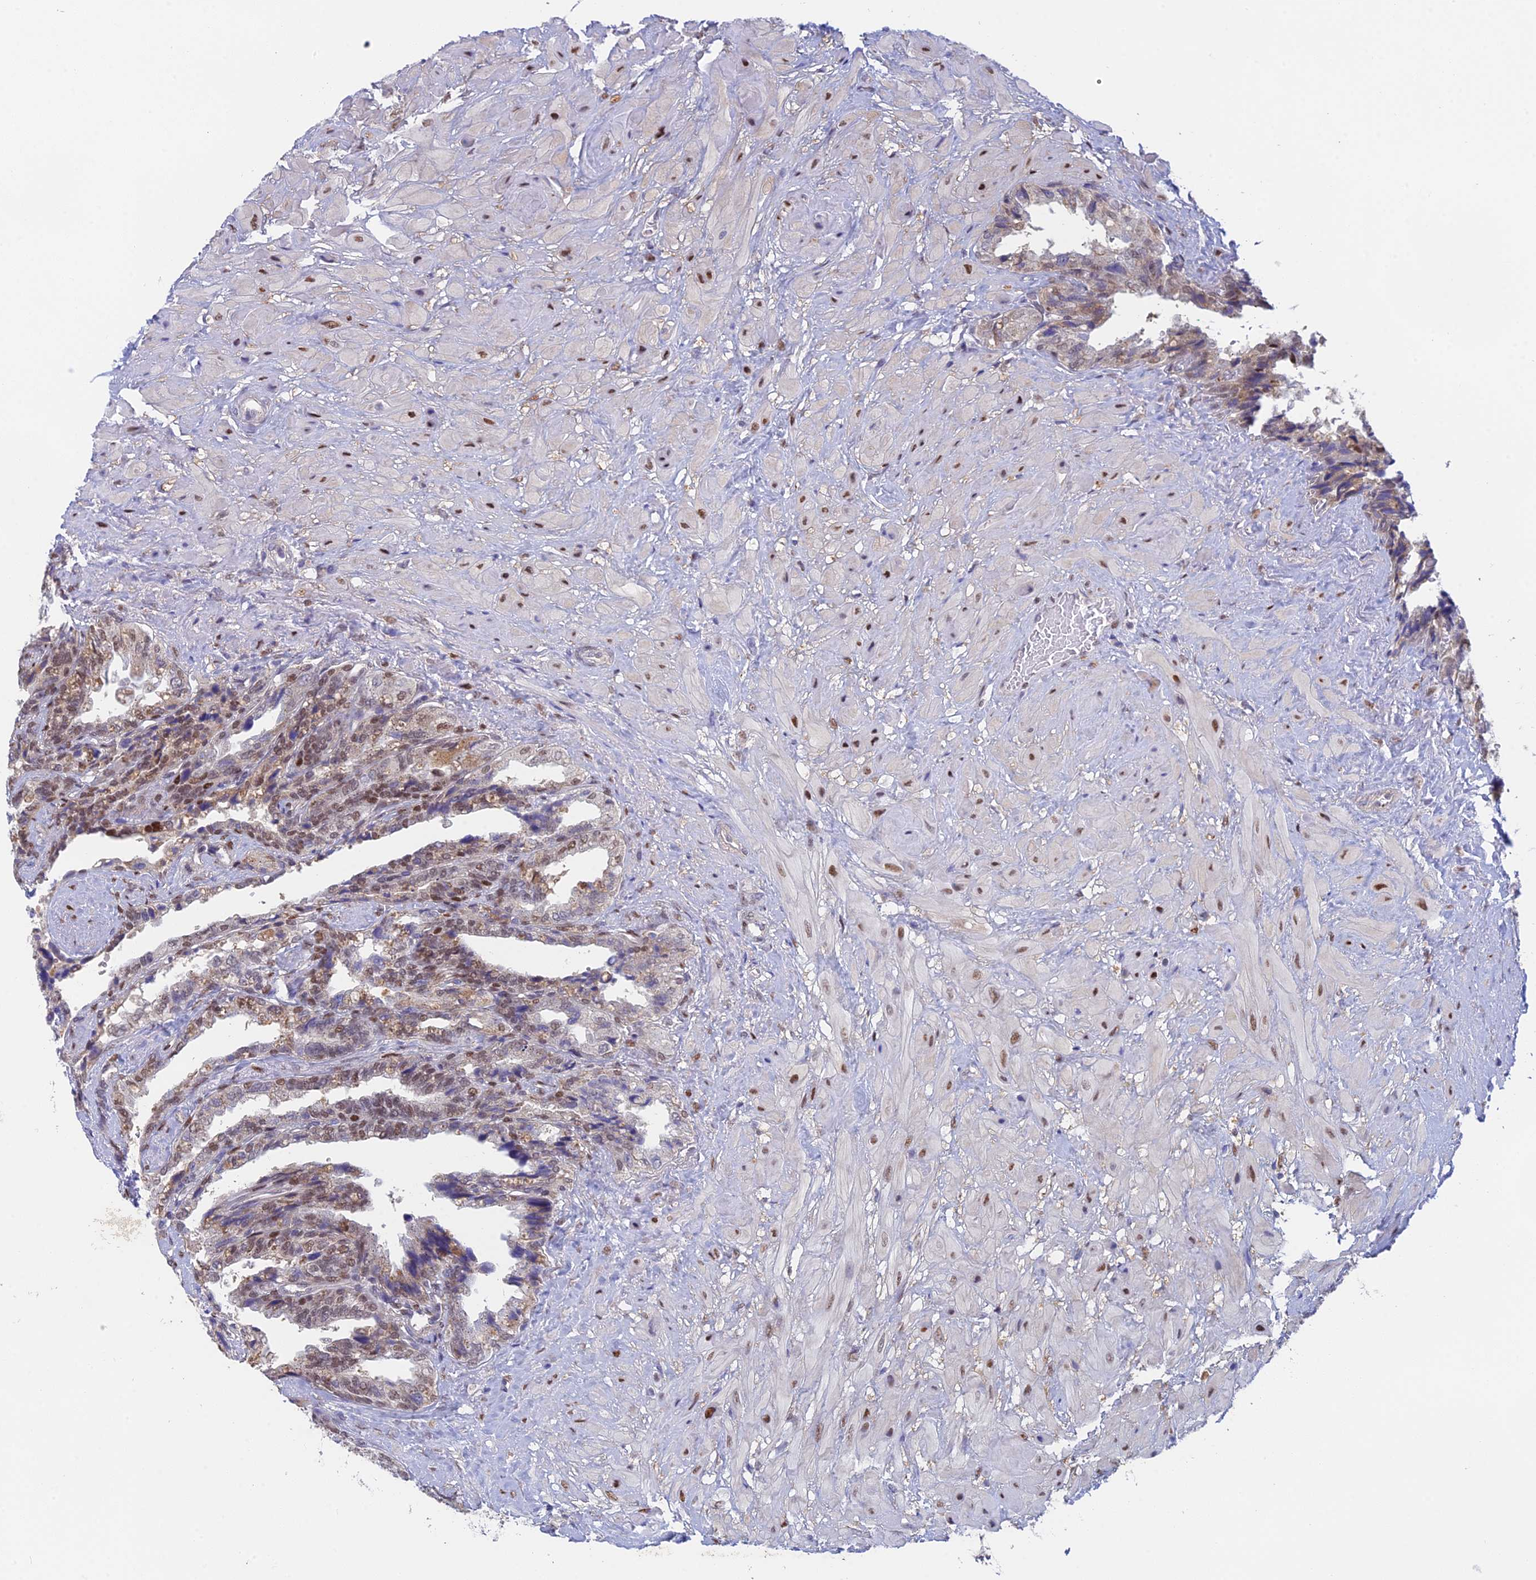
{"staining": {"intensity": "moderate", "quantity": "25%-75%", "location": "cytoplasmic/membranous,nuclear"}, "tissue": "seminal vesicle", "cell_type": "Glandular cells", "image_type": "normal", "snomed": [{"axis": "morphology", "description": "Normal tissue, NOS"}, {"axis": "topography", "description": "Seminal veicle"}, {"axis": "topography", "description": "Peripheral nerve tissue"}], "caption": "This is a photomicrograph of immunohistochemistry staining of benign seminal vesicle, which shows moderate expression in the cytoplasmic/membranous,nuclear of glandular cells.", "gene": "MRPL17", "patient": {"sex": "male", "age": 60}}